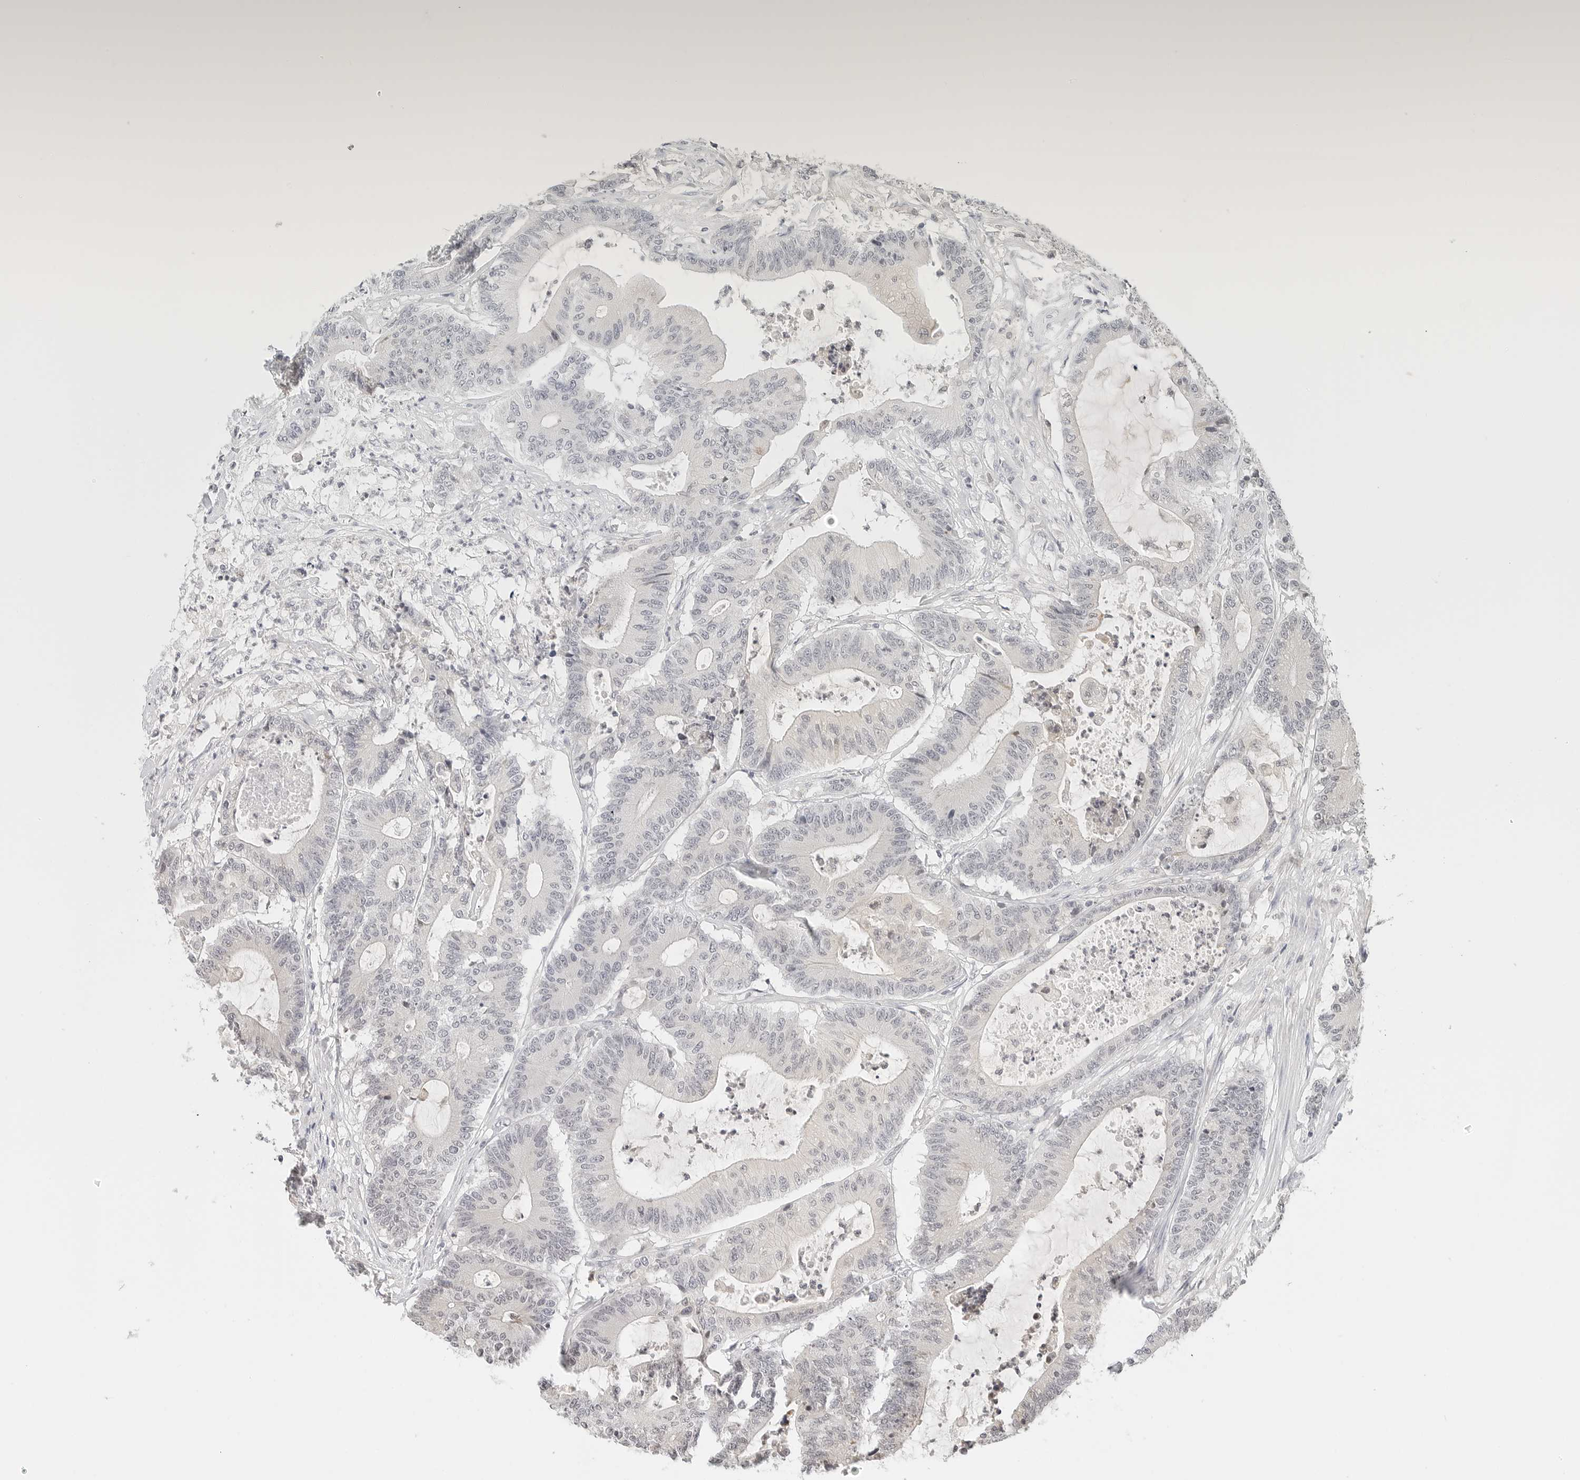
{"staining": {"intensity": "negative", "quantity": "none", "location": "none"}, "tissue": "colorectal cancer", "cell_type": "Tumor cells", "image_type": "cancer", "snomed": [{"axis": "morphology", "description": "Adenocarcinoma, NOS"}, {"axis": "topography", "description": "Colon"}], "caption": "This photomicrograph is of colorectal cancer stained with IHC to label a protein in brown with the nuclei are counter-stained blue. There is no staining in tumor cells. (DAB (3,3'-diaminobenzidine) immunohistochemistry (IHC) with hematoxylin counter stain).", "gene": "NEO1", "patient": {"sex": "female", "age": 84}}